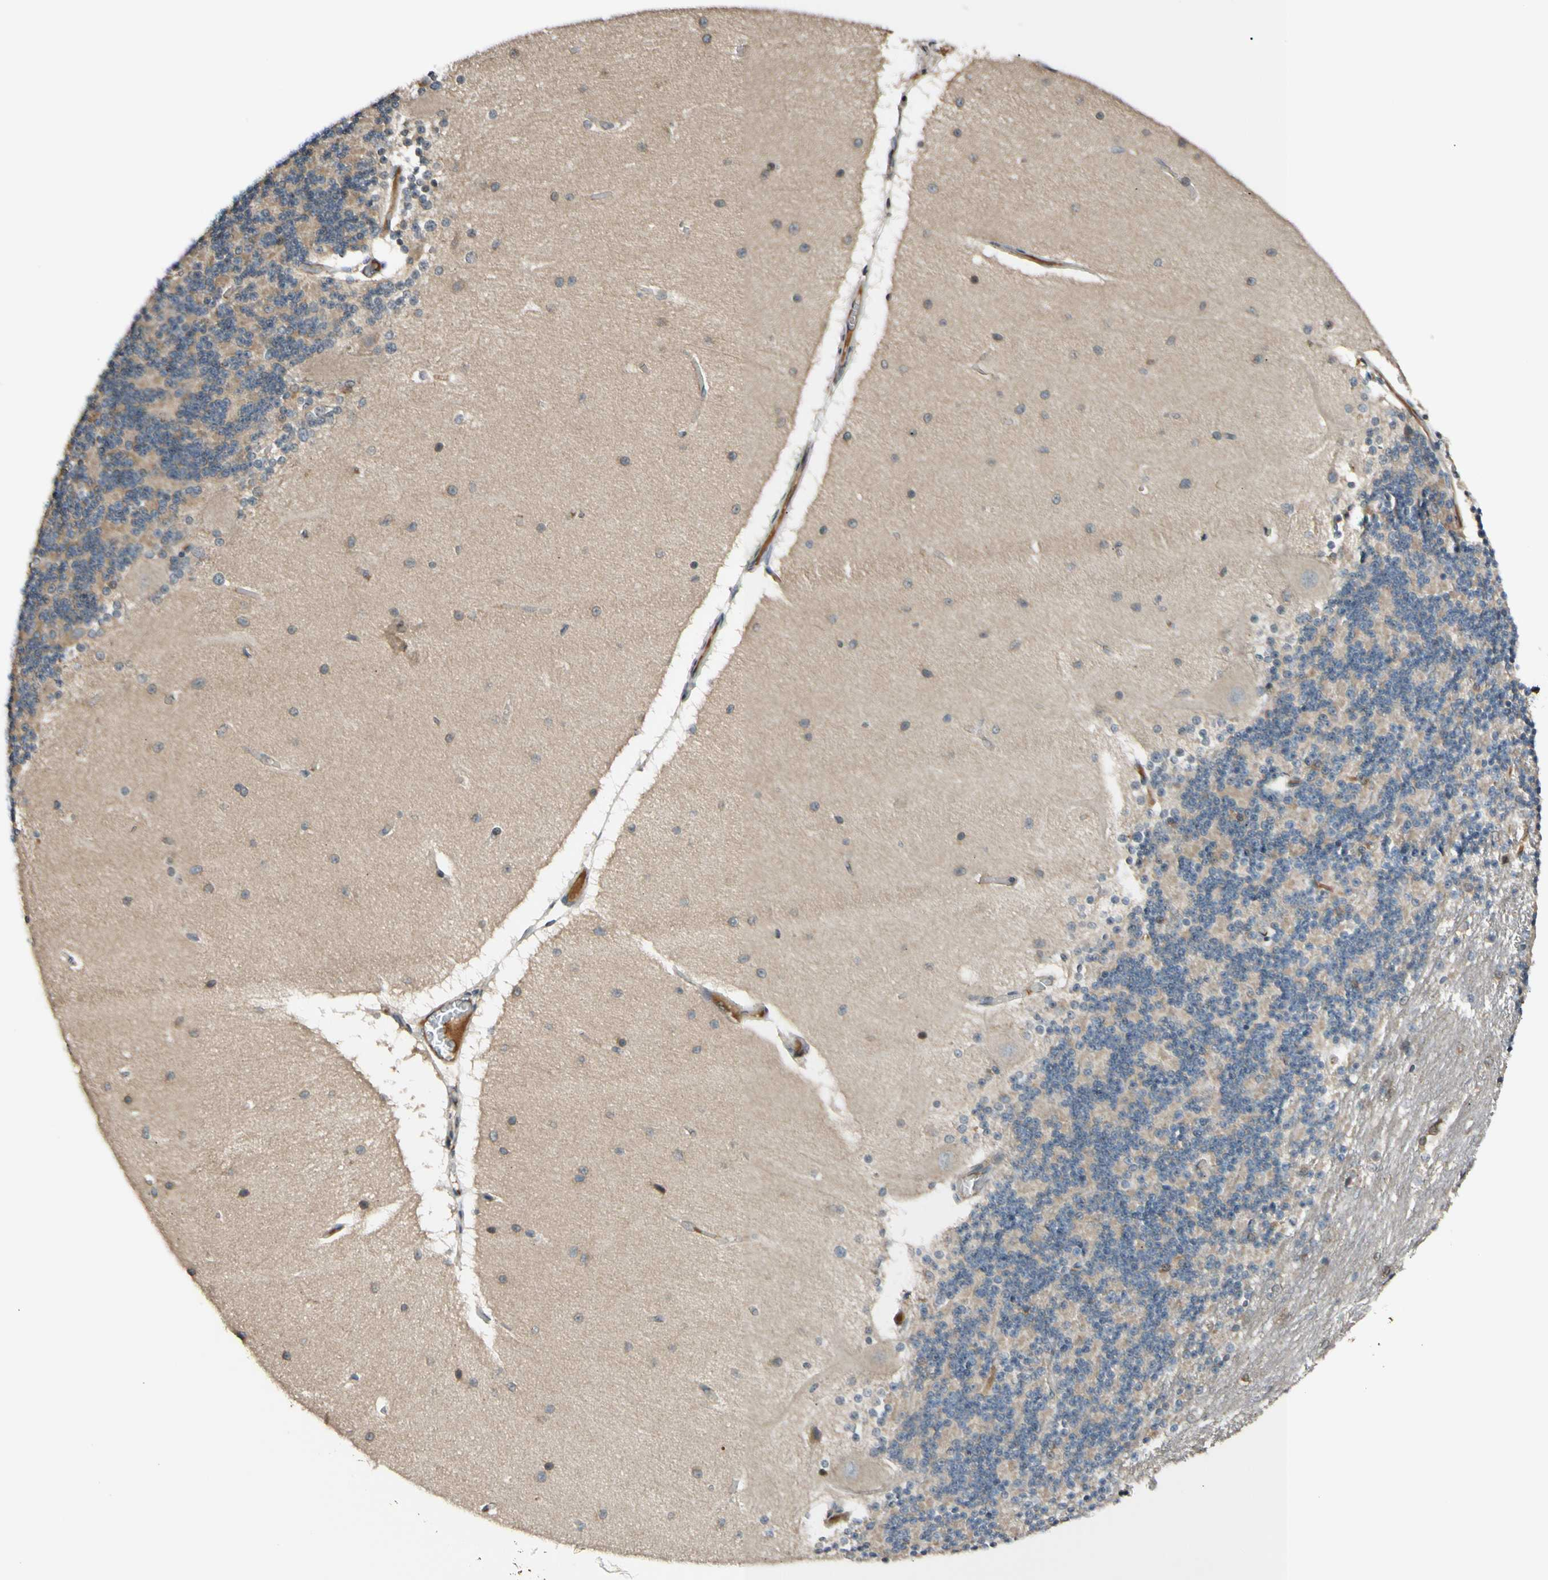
{"staining": {"intensity": "weak", "quantity": "<25%", "location": "cytoplasmic/membranous"}, "tissue": "cerebellum", "cell_type": "Cells in granular layer", "image_type": "normal", "snomed": [{"axis": "morphology", "description": "Normal tissue, NOS"}, {"axis": "topography", "description": "Cerebellum"}], "caption": "A photomicrograph of cerebellum stained for a protein shows no brown staining in cells in granular layer.", "gene": "FGF10", "patient": {"sex": "female", "age": 54}}